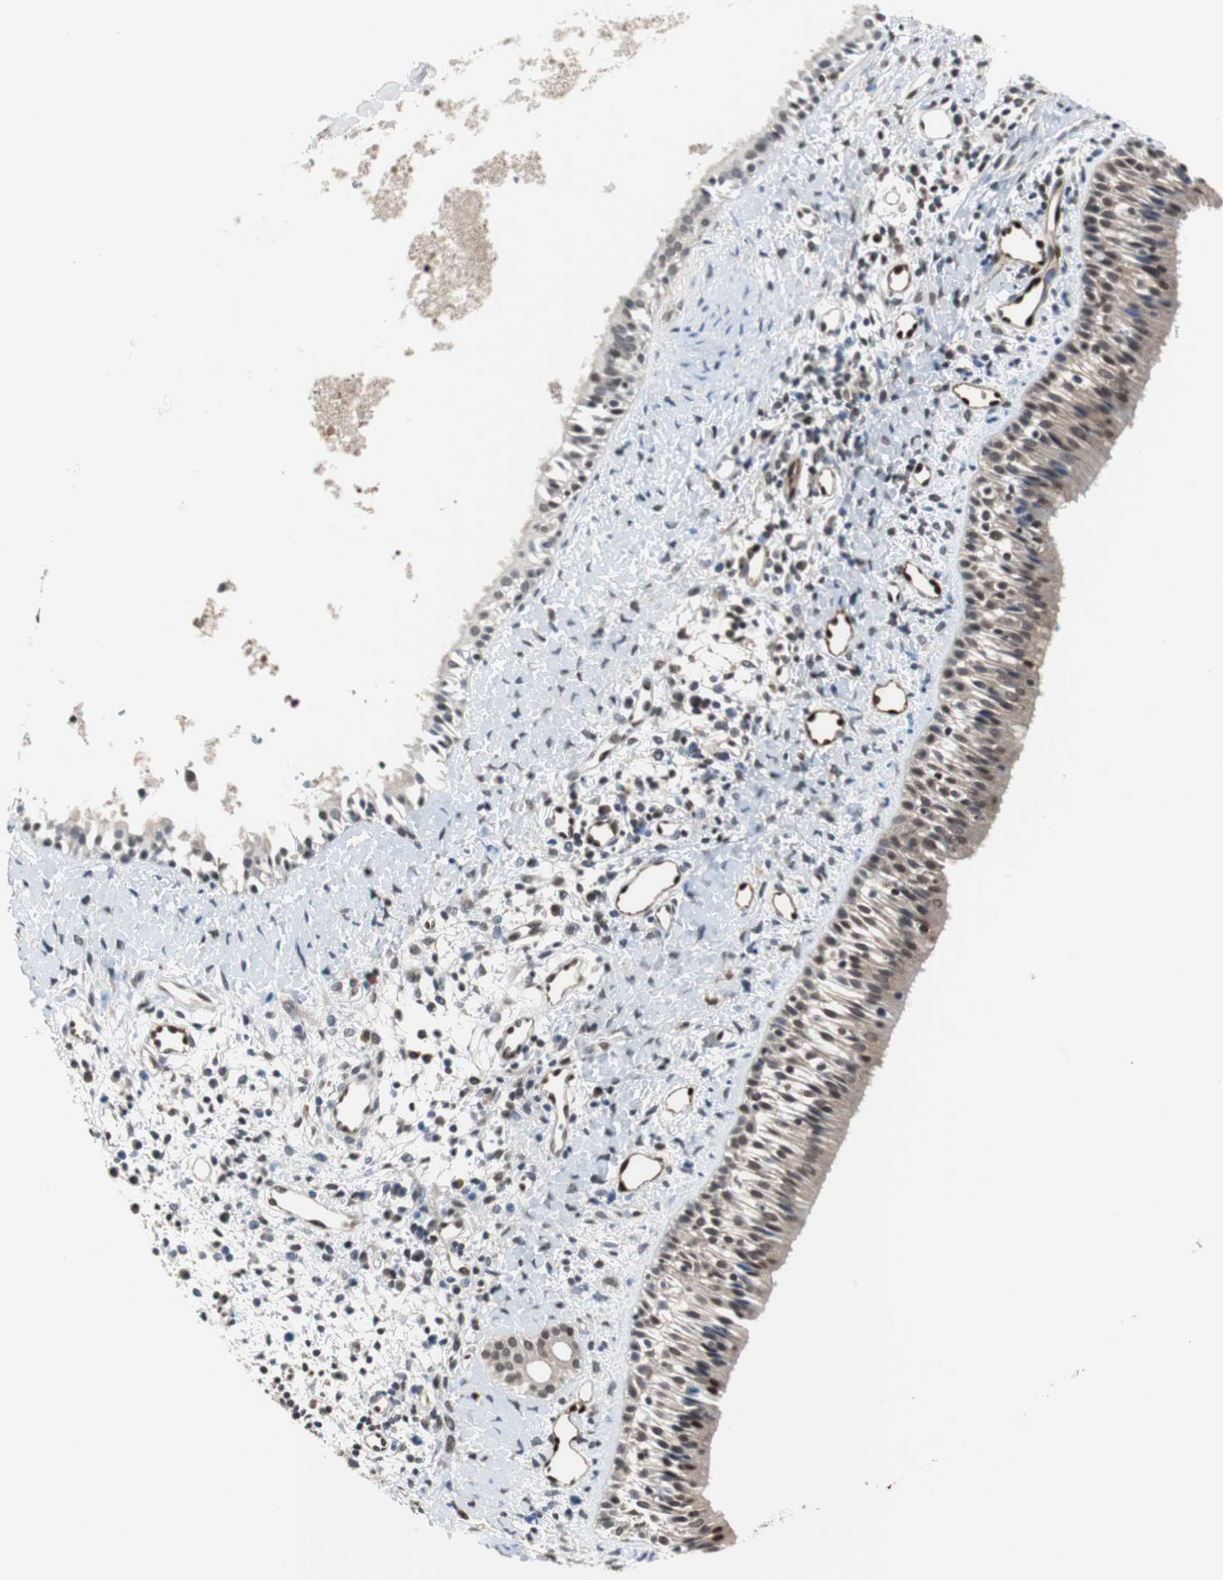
{"staining": {"intensity": "moderate", "quantity": "25%-75%", "location": "cytoplasmic/membranous,nuclear"}, "tissue": "nasopharynx", "cell_type": "Respiratory epithelial cells", "image_type": "normal", "snomed": [{"axis": "morphology", "description": "Normal tissue, NOS"}, {"axis": "topography", "description": "Nasopharynx"}], "caption": "A high-resolution image shows immunohistochemistry staining of normal nasopharynx, which shows moderate cytoplasmic/membranous,nuclear expression in about 25%-75% of respiratory epithelial cells.", "gene": "SMAD1", "patient": {"sex": "male", "age": 22}}